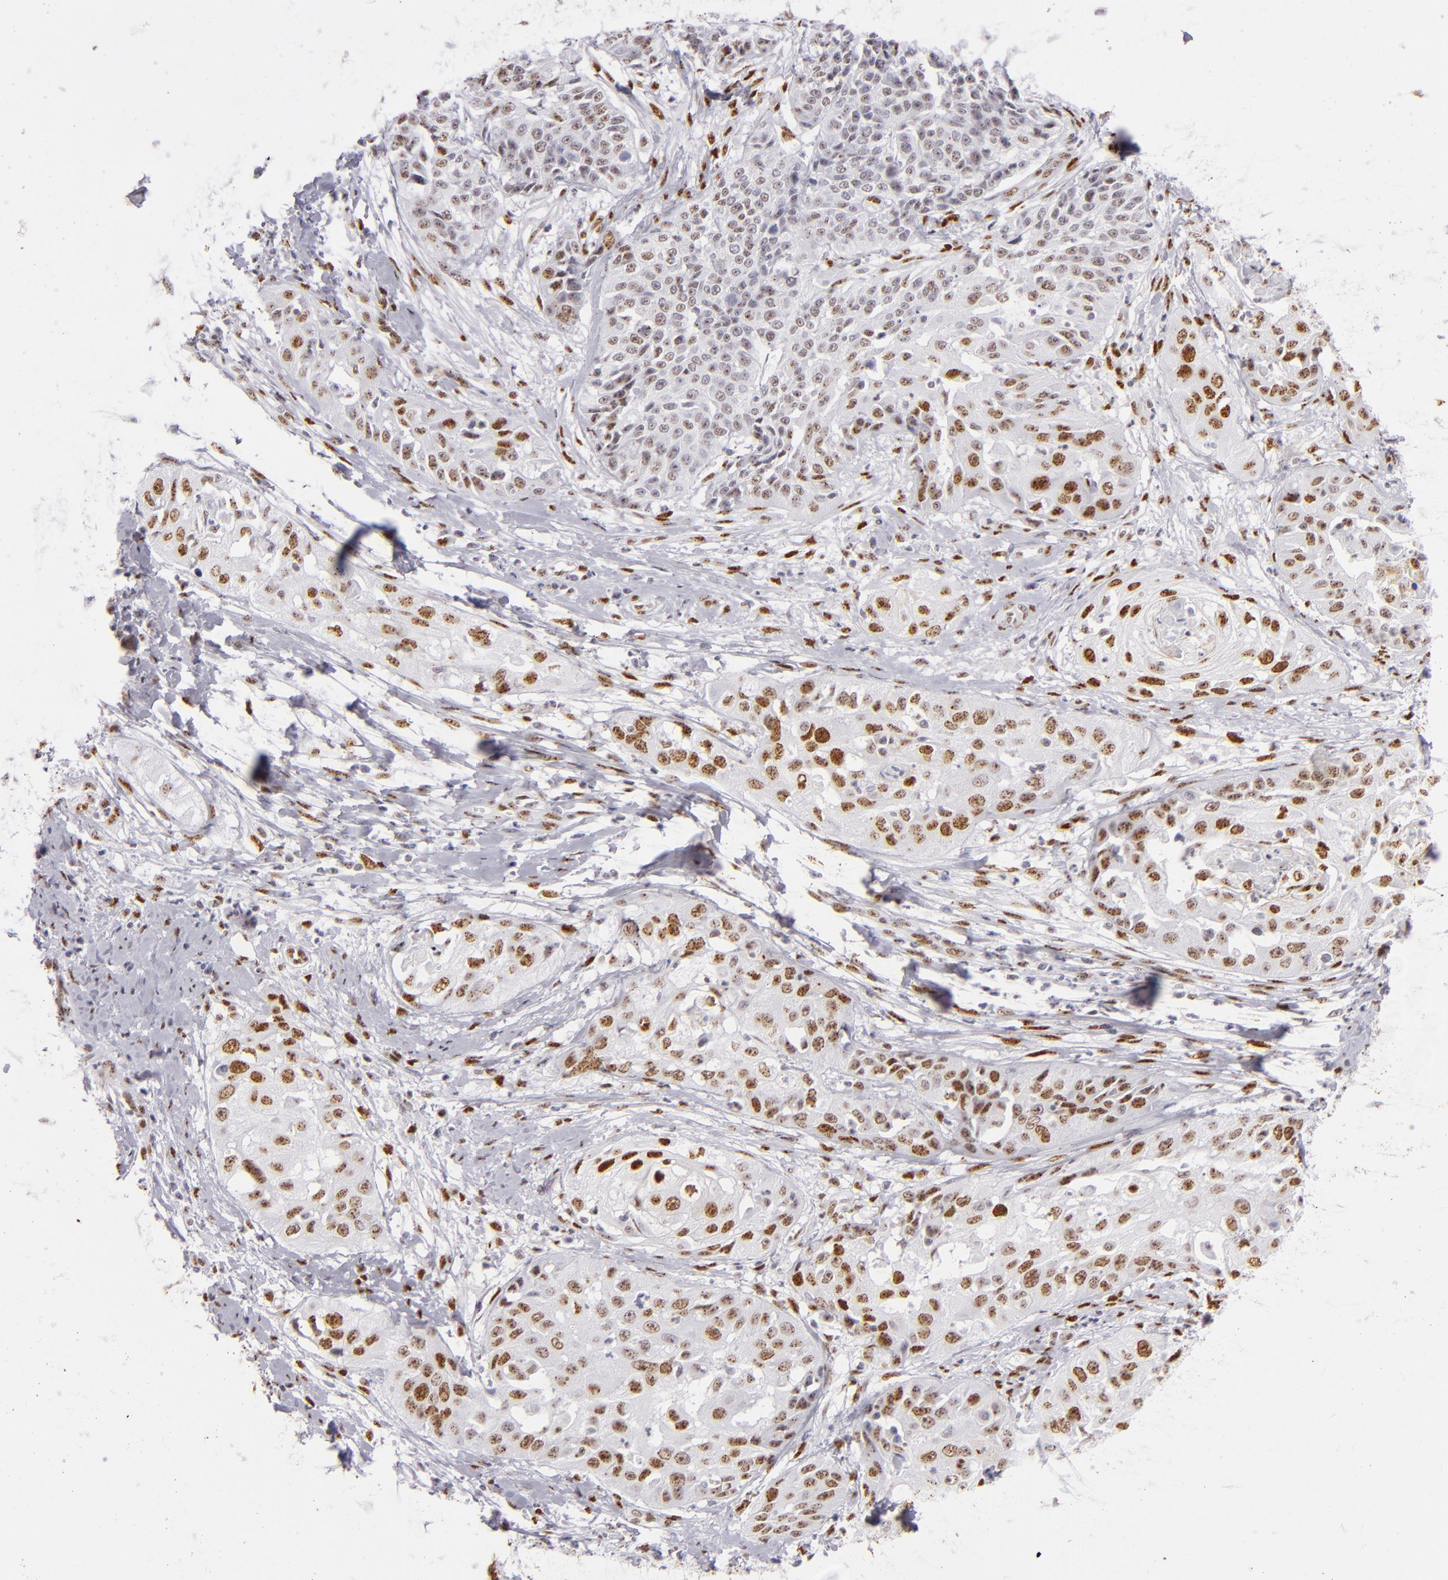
{"staining": {"intensity": "strong", "quantity": ">75%", "location": "nuclear"}, "tissue": "cervical cancer", "cell_type": "Tumor cells", "image_type": "cancer", "snomed": [{"axis": "morphology", "description": "Squamous cell carcinoma, NOS"}, {"axis": "topography", "description": "Cervix"}], "caption": "Cervical cancer stained with a brown dye reveals strong nuclear positive positivity in about >75% of tumor cells.", "gene": "TOP3A", "patient": {"sex": "female", "age": 64}}